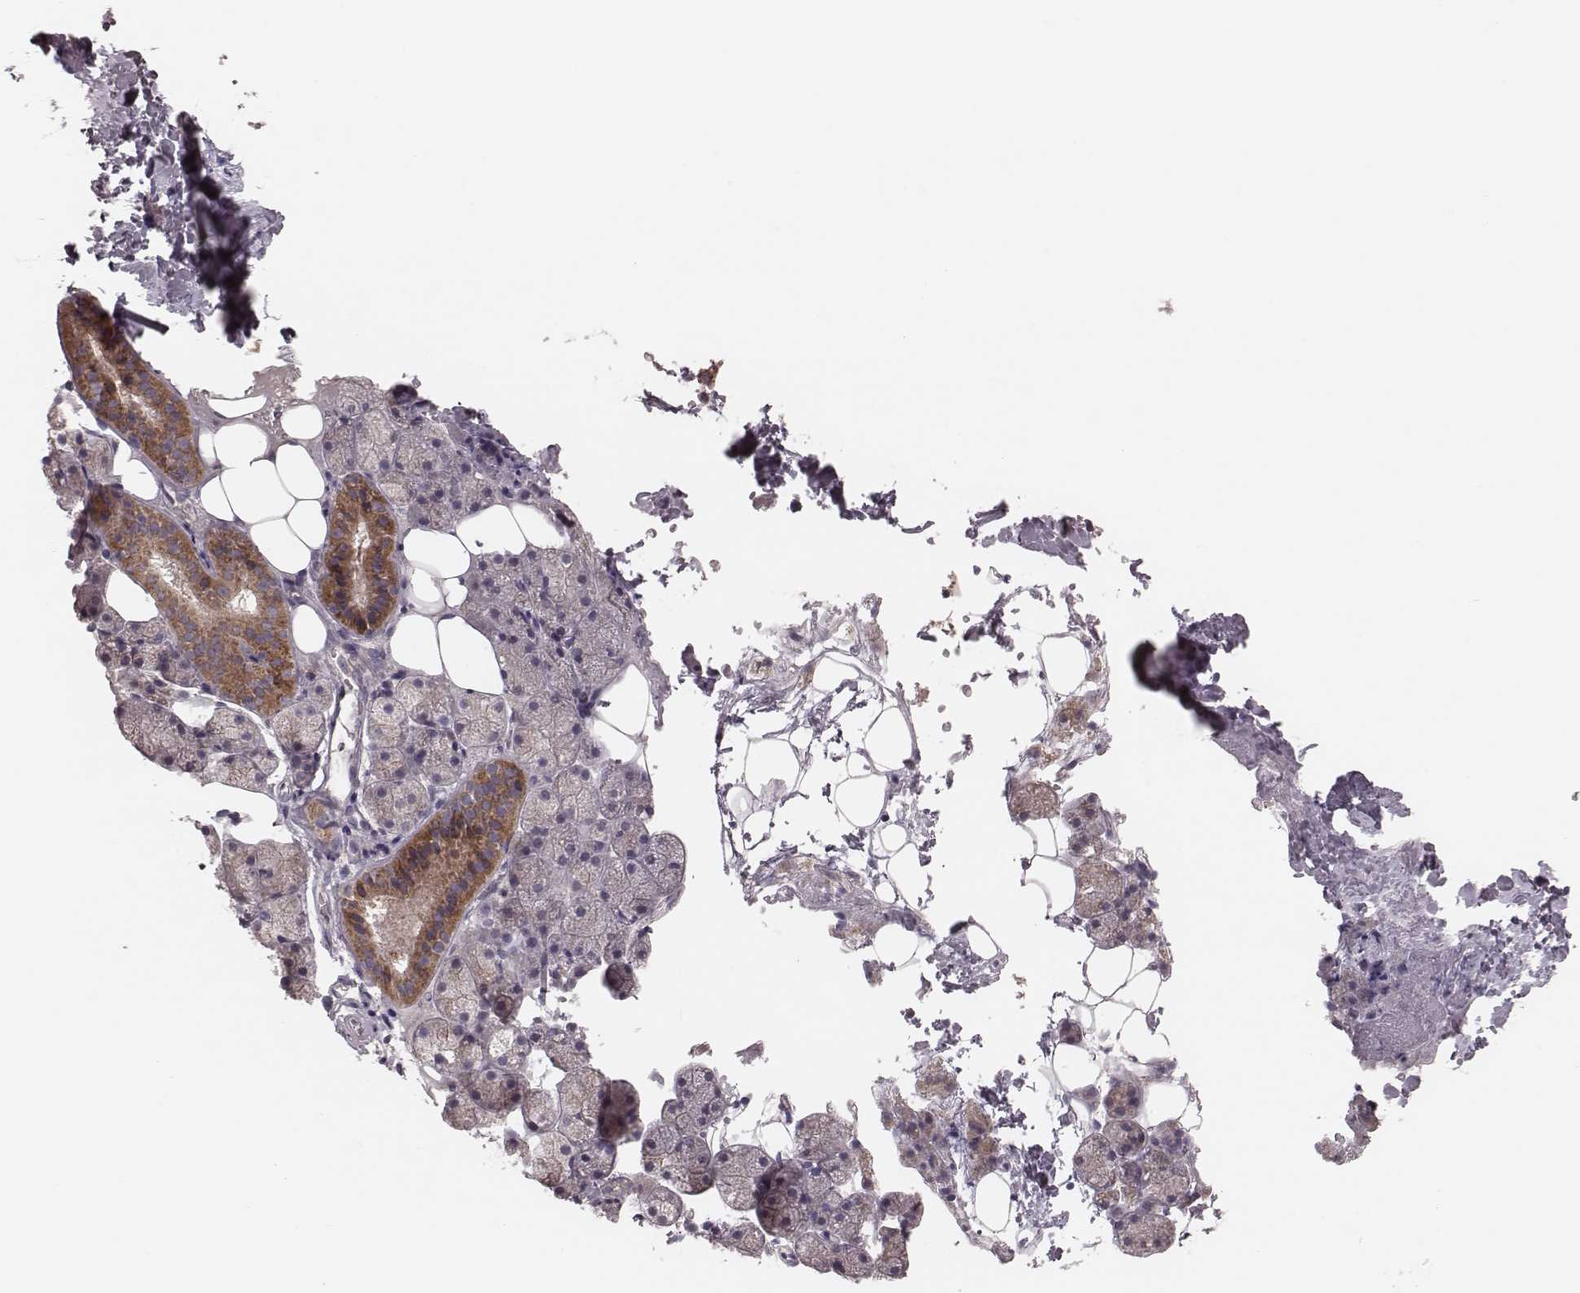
{"staining": {"intensity": "moderate", "quantity": "<25%", "location": "cytoplasmic/membranous"}, "tissue": "salivary gland", "cell_type": "Glandular cells", "image_type": "normal", "snomed": [{"axis": "morphology", "description": "Normal tissue, NOS"}, {"axis": "topography", "description": "Salivary gland"}], "caption": "The histopathology image shows a brown stain indicating the presence of a protein in the cytoplasmic/membranous of glandular cells in salivary gland. Using DAB (brown) and hematoxylin (blue) stains, captured at high magnification using brightfield microscopy.", "gene": "MRPS27", "patient": {"sex": "male", "age": 38}}